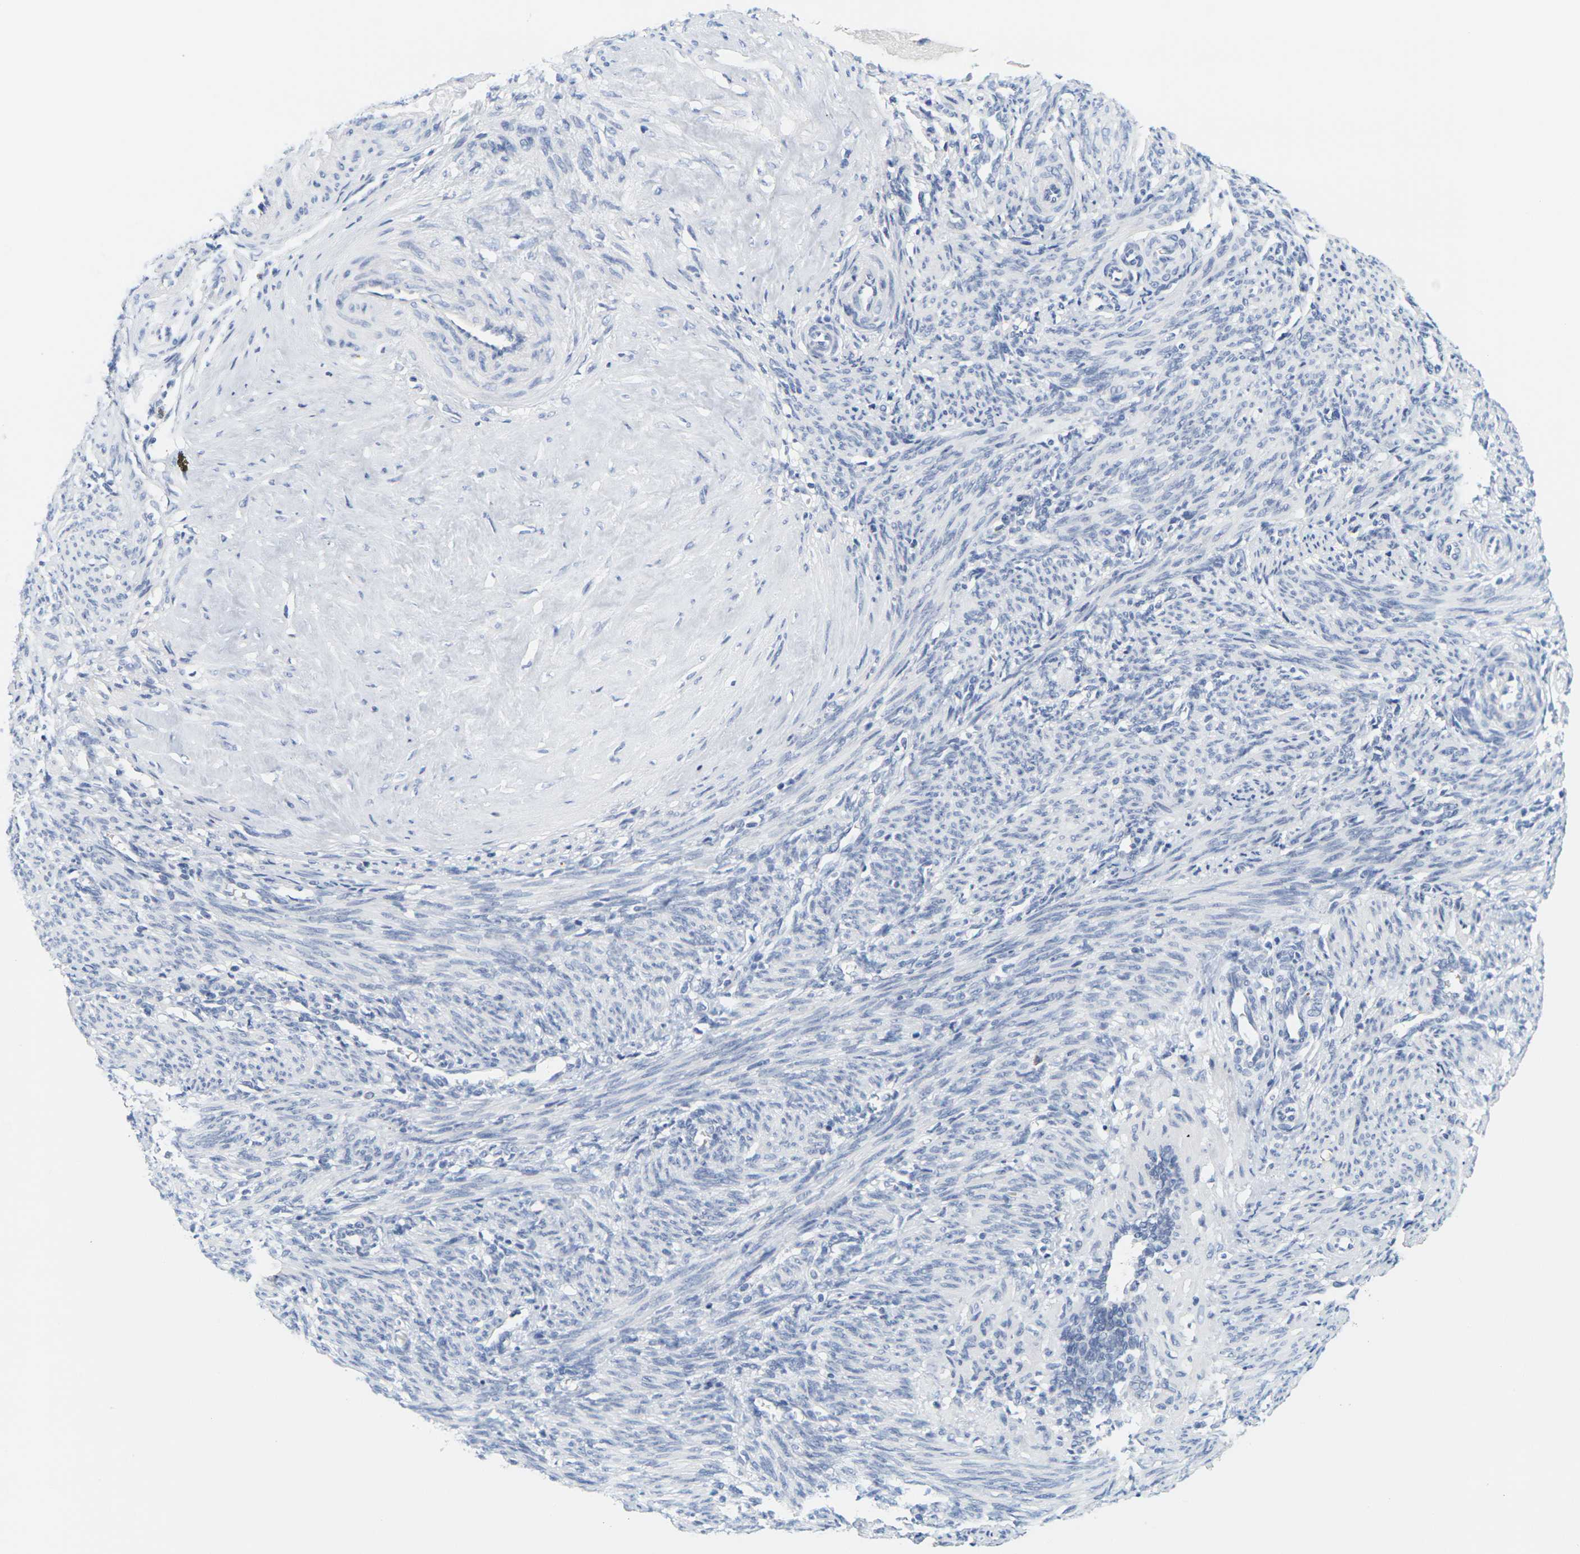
{"staining": {"intensity": "negative", "quantity": "none", "location": "none"}, "tissue": "smooth muscle", "cell_type": "Smooth muscle cells", "image_type": "normal", "snomed": [{"axis": "morphology", "description": "Normal tissue, NOS"}, {"axis": "topography", "description": "Endometrium"}], "caption": "Immunohistochemistry (IHC) photomicrograph of unremarkable smooth muscle: smooth muscle stained with DAB shows no significant protein positivity in smooth muscle cells. (Stains: DAB immunohistochemistry (IHC) with hematoxylin counter stain, Microscopy: brightfield microscopy at high magnification).", "gene": "HLA", "patient": {"sex": "female", "age": 33}}